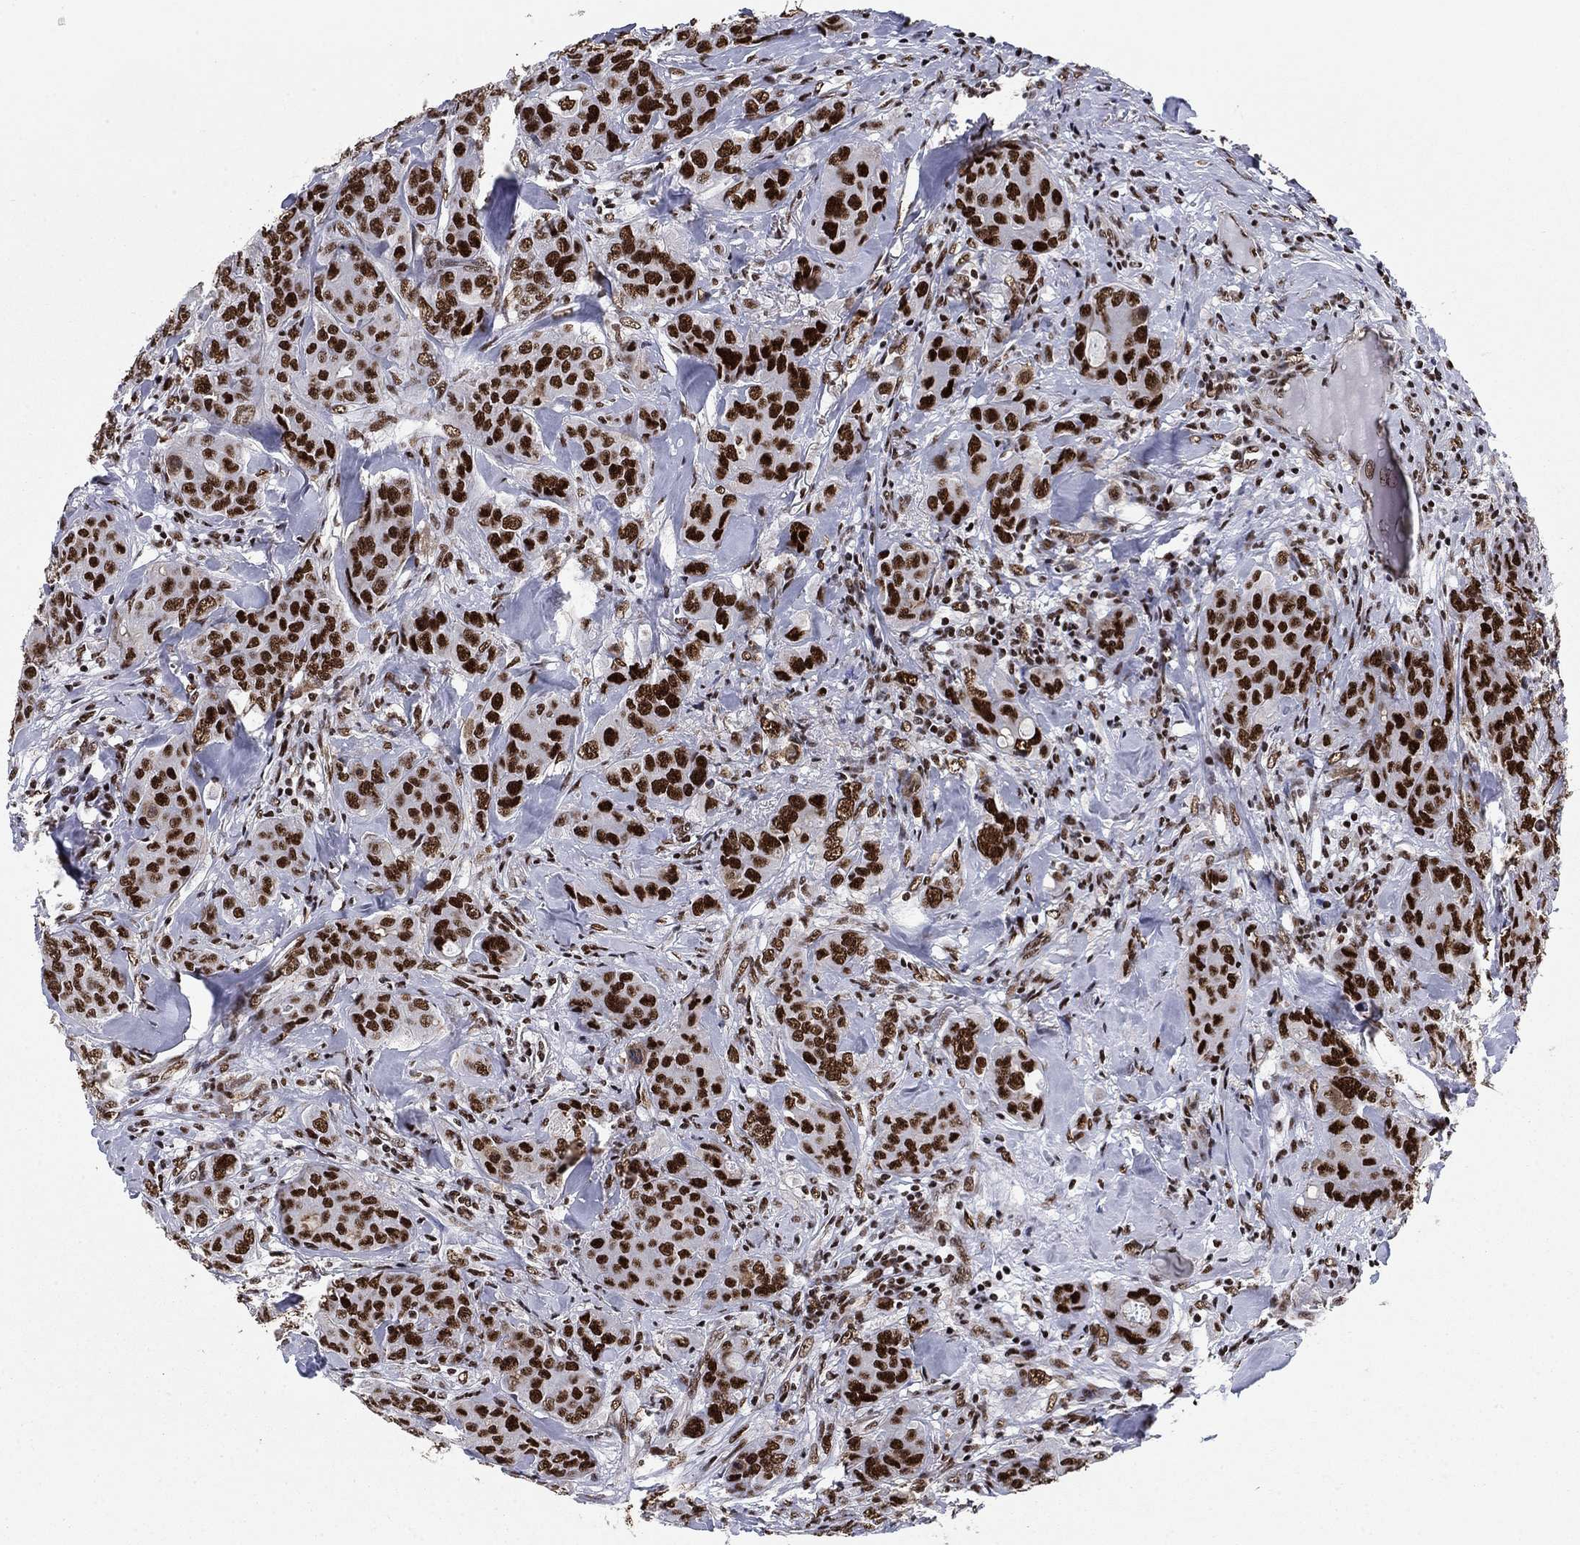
{"staining": {"intensity": "strong", "quantity": ">75%", "location": "nuclear"}, "tissue": "breast cancer", "cell_type": "Tumor cells", "image_type": "cancer", "snomed": [{"axis": "morphology", "description": "Duct carcinoma"}, {"axis": "topography", "description": "Breast"}], "caption": "Breast cancer stained with IHC demonstrates strong nuclear staining in about >75% of tumor cells. The staining is performed using DAB (3,3'-diaminobenzidine) brown chromogen to label protein expression. The nuclei are counter-stained blue using hematoxylin.", "gene": "RPRD1B", "patient": {"sex": "female", "age": 43}}